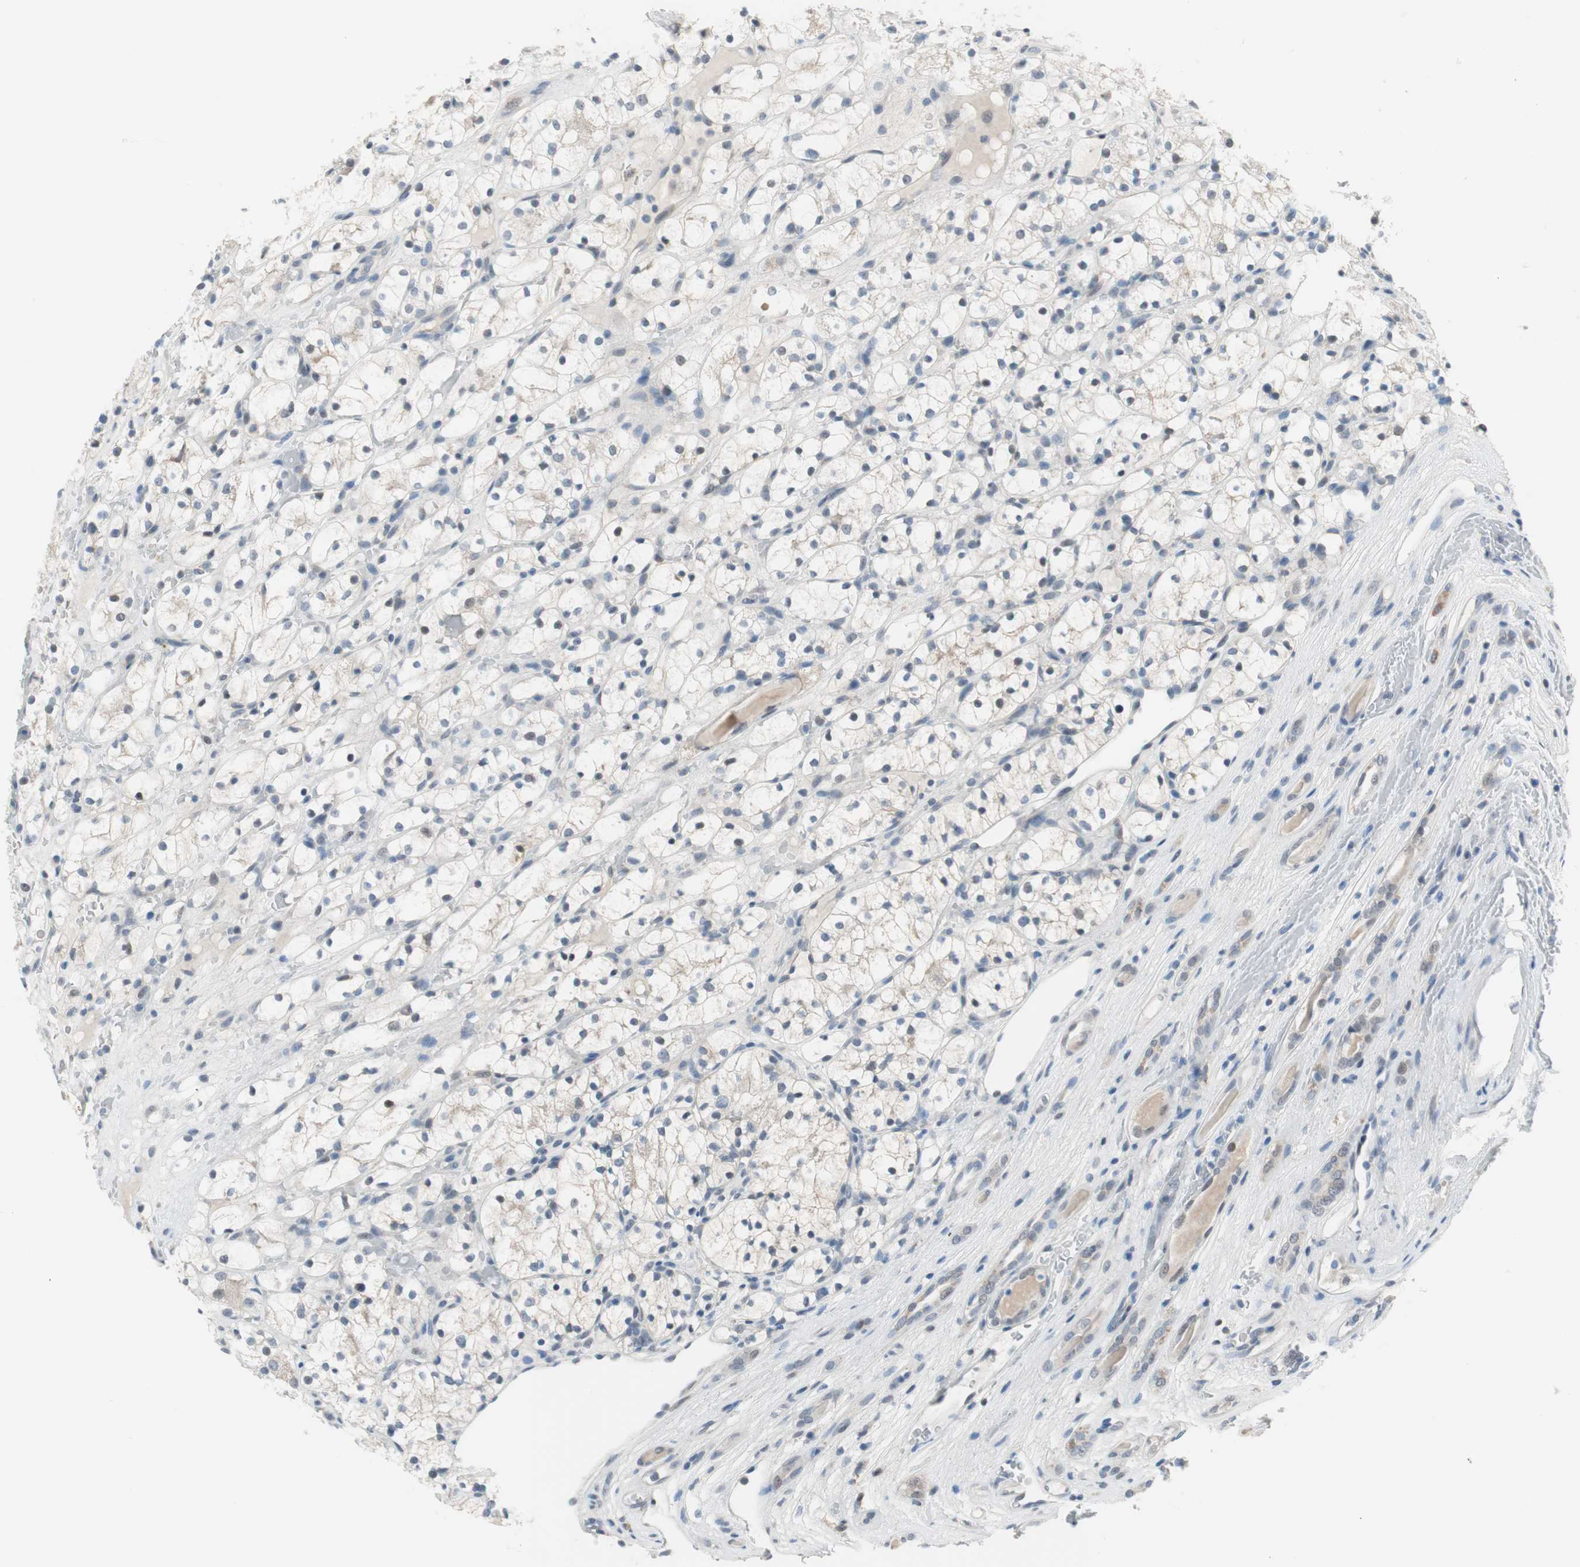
{"staining": {"intensity": "negative", "quantity": "none", "location": "none"}, "tissue": "renal cancer", "cell_type": "Tumor cells", "image_type": "cancer", "snomed": [{"axis": "morphology", "description": "Adenocarcinoma, NOS"}, {"axis": "topography", "description": "Kidney"}], "caption": "Photomicrograph shows no significant protein staining in tumor cells of renal cancer.", "gene": "GRHL1", "patient": {"sex": "female", "age": 60}}